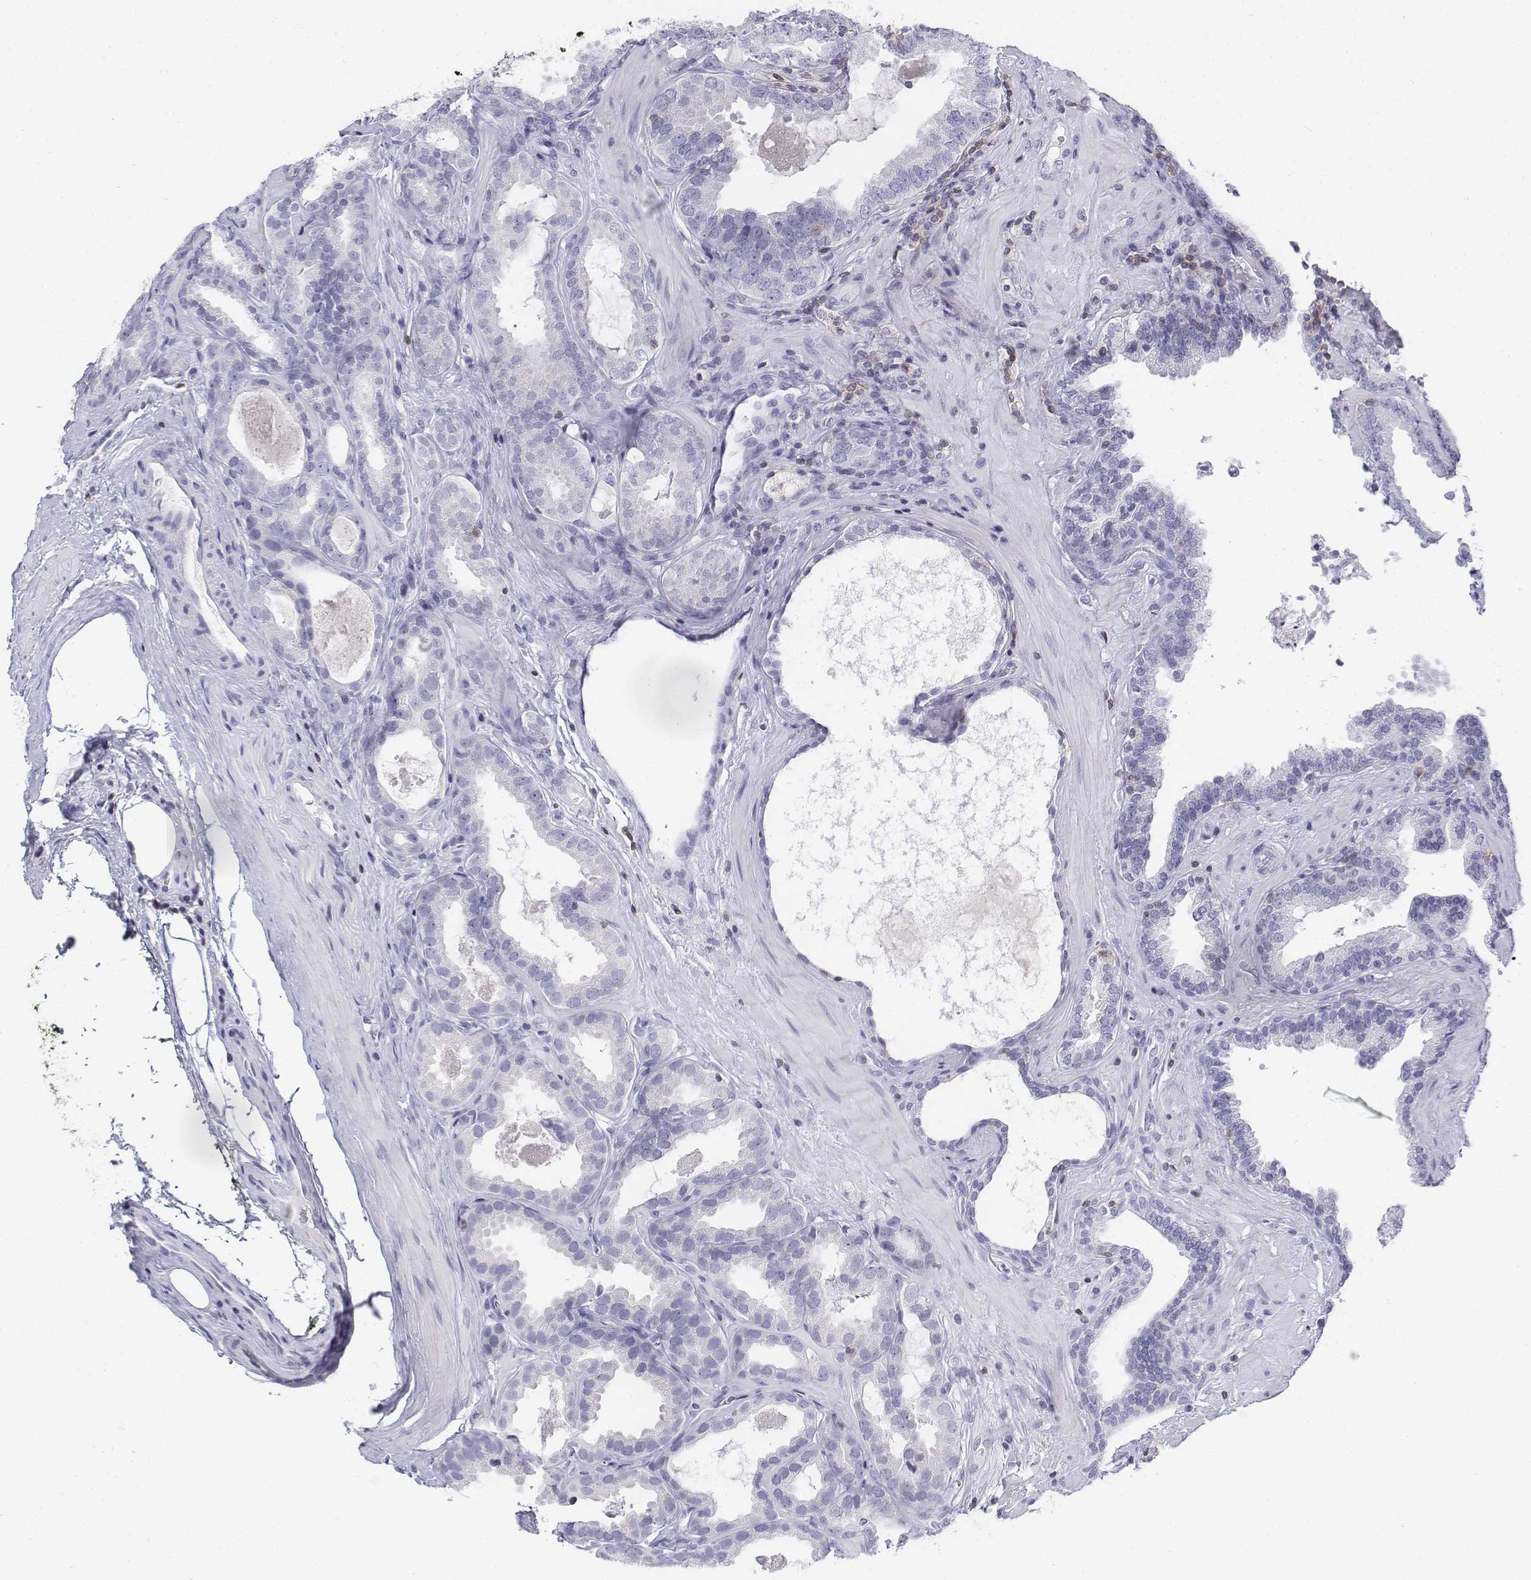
{"staining": {"intensity": "negative", "quantity": "none", "location": "none"}, "tissue": "prostate cancer", "cell_type": "Tumor cells", "image_type": "cancer", "snomed": [{"axis": "morphology", "description": "Adenocarcinoma, NOS"}, {"axis": "topography", "description": "Prostate"}], "caption": "A micrograph of human prostate cancer is negative for staining in tumor cells. (IHC, brightfield microscopy, high magnification).", "gene": "CD3E", "patient": {"sex": "male", "age": 64}}